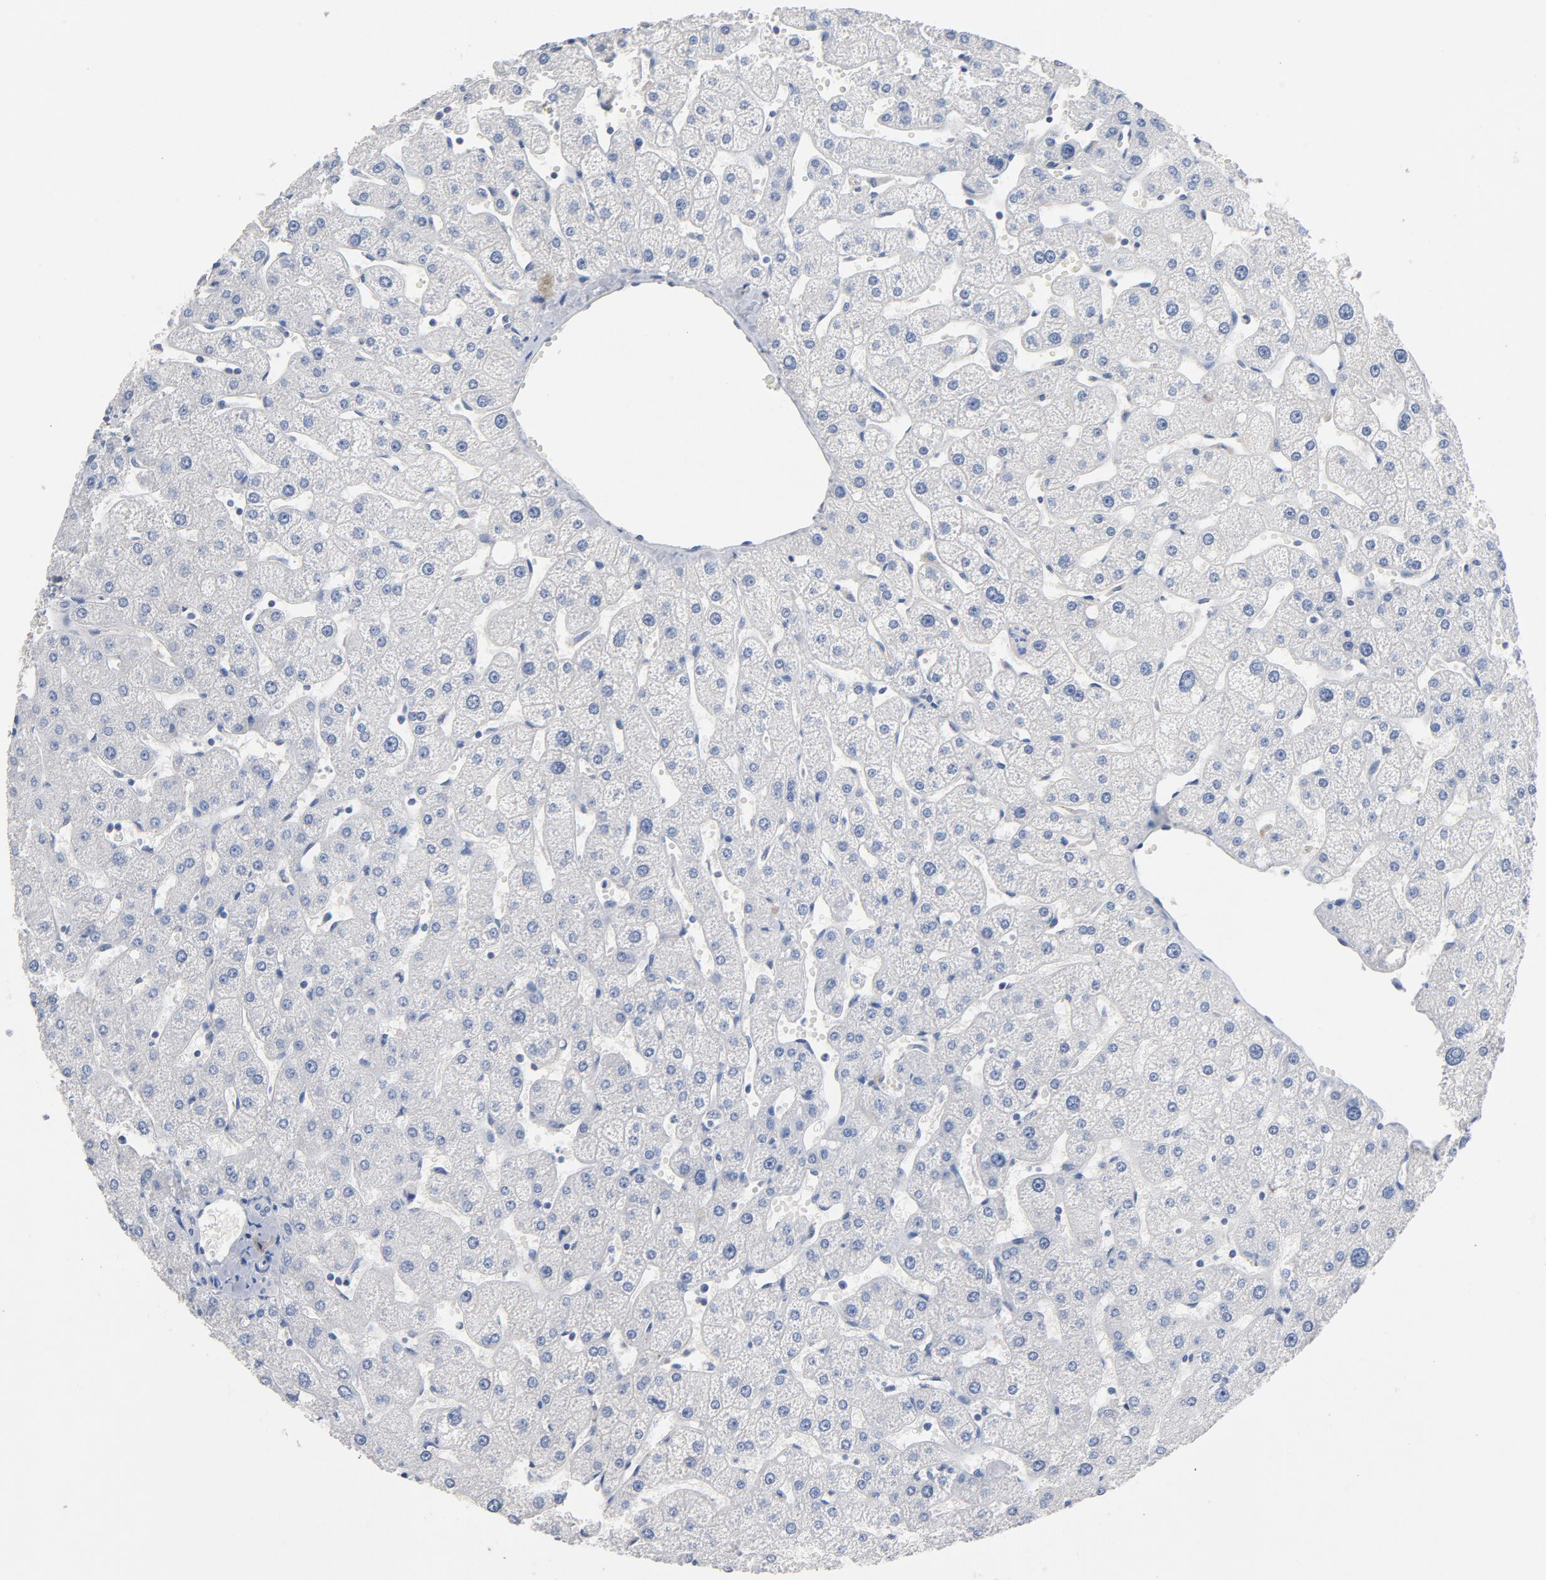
{"staining": {"intensity": "negative", "quantity": "none", "location": "none"}, "tissue": "liver", "cell_type": "Cholangiocytes", "image_type": "normal", "snomed": [{"axis": "morphology", "description": "Normal tissue, NOS"}, {"axis": "topography", "description": "Liver"}], "caption": "IHC photomicrograph of normal liver: human liver stained with DAB (3,3'-diaminobenzidine) displays no significant protein expression in cholangiocytes. (Brightfield microscopy of DAB (3,3'-diaminobenzidine) immunohistochemistry at high magnification).", "gene": "ZCCHC13", "patient": {"sex": "male", "age": 67}}